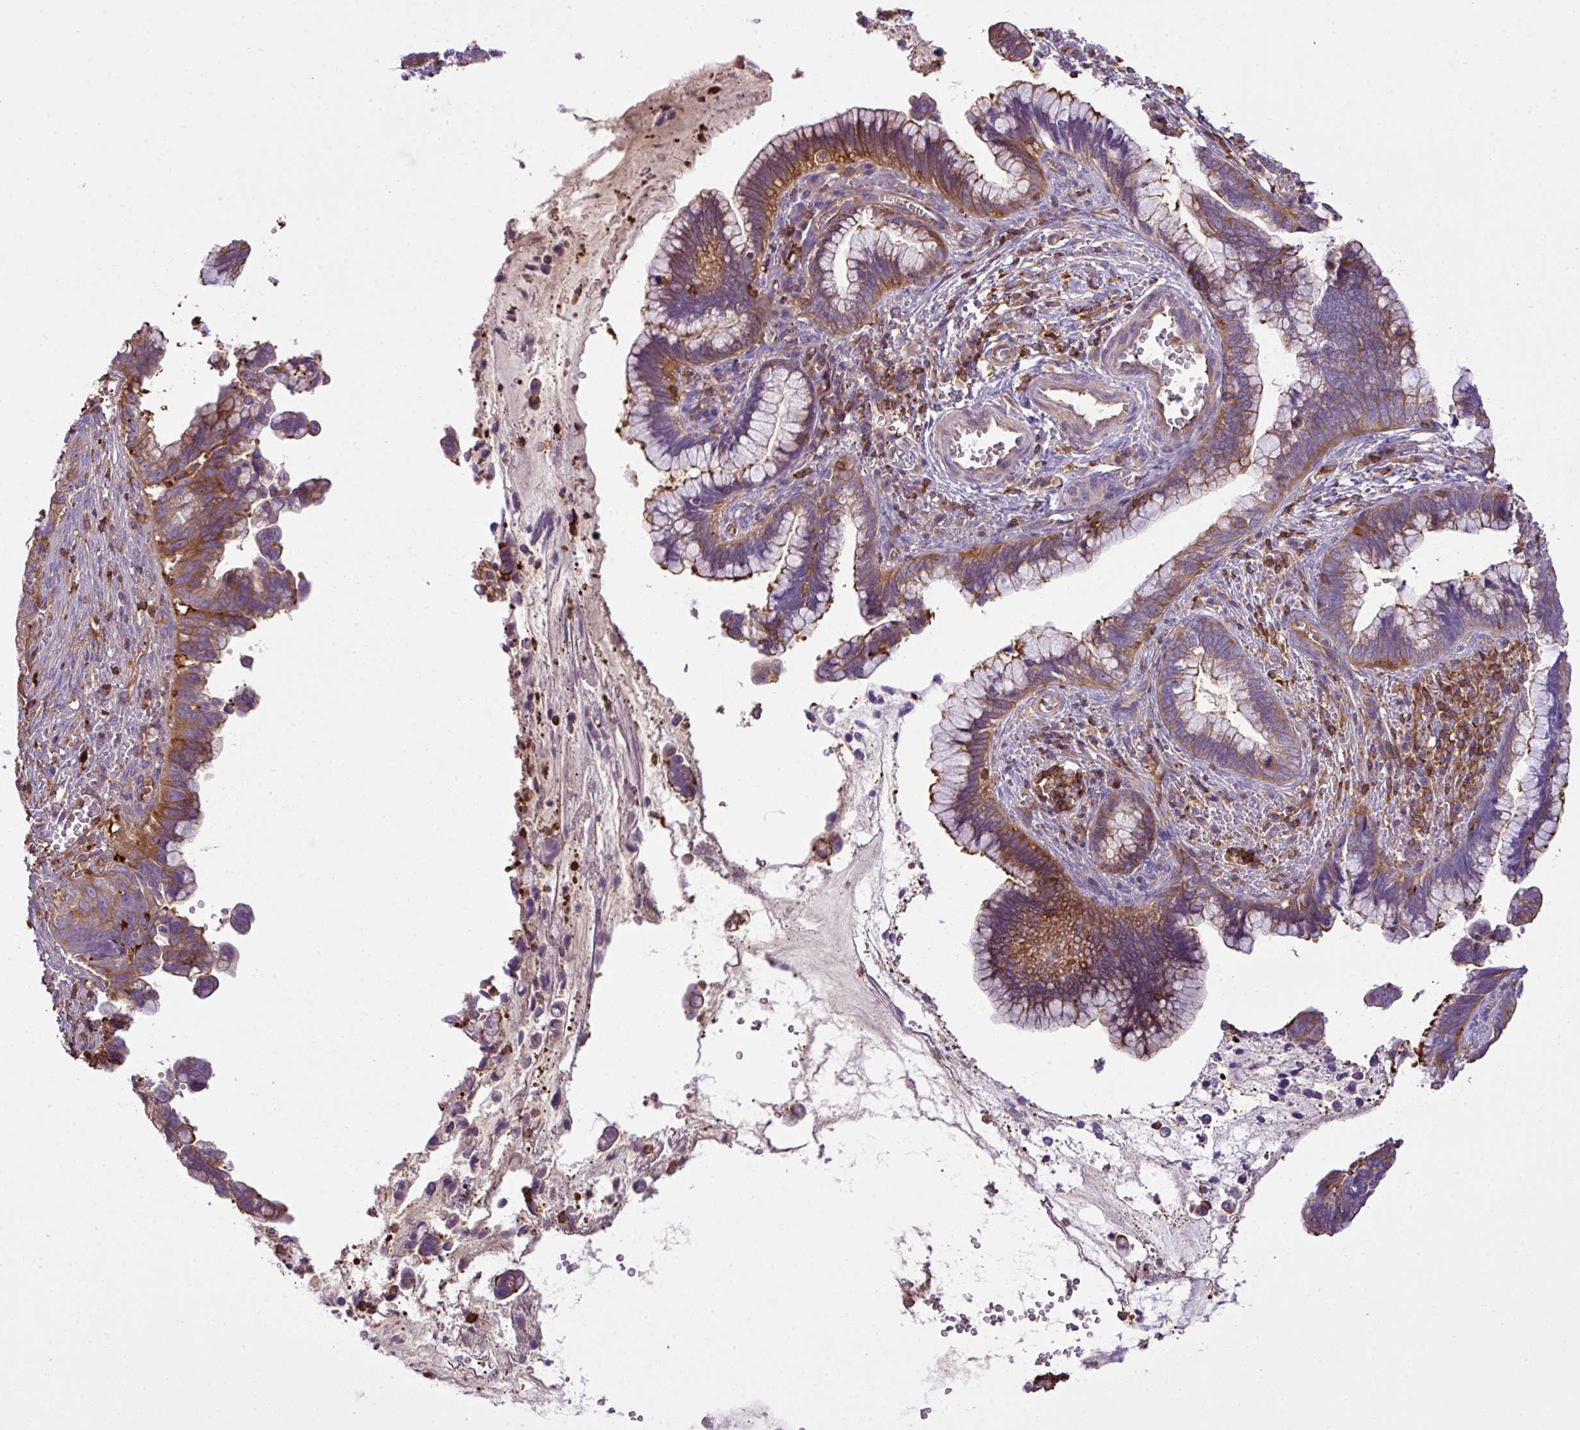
{"staining": {"intensity": "moderate", "quantity": ">75%", "location": "cytoplasmic/membranous"}, "tissue": "cervical cancer", "cell_type": "Tumor cells", "image_type": "cancer", "snomed": [{"axis": "morphology", "description": "Adenocarcinoma, NOS"}, {"axis": "topography", "description": "Cervix"}], "caption": "Cervical cancer (adenocarcinoma) tissue displays moderate cytoplasmic/membranous expression in approximately >75% of tumor cells (brown staining indicates protein expression, while blue staining denotes nuclei).", "gene": "PGAP6", "patient": {"sex": "female", "age": 44}}